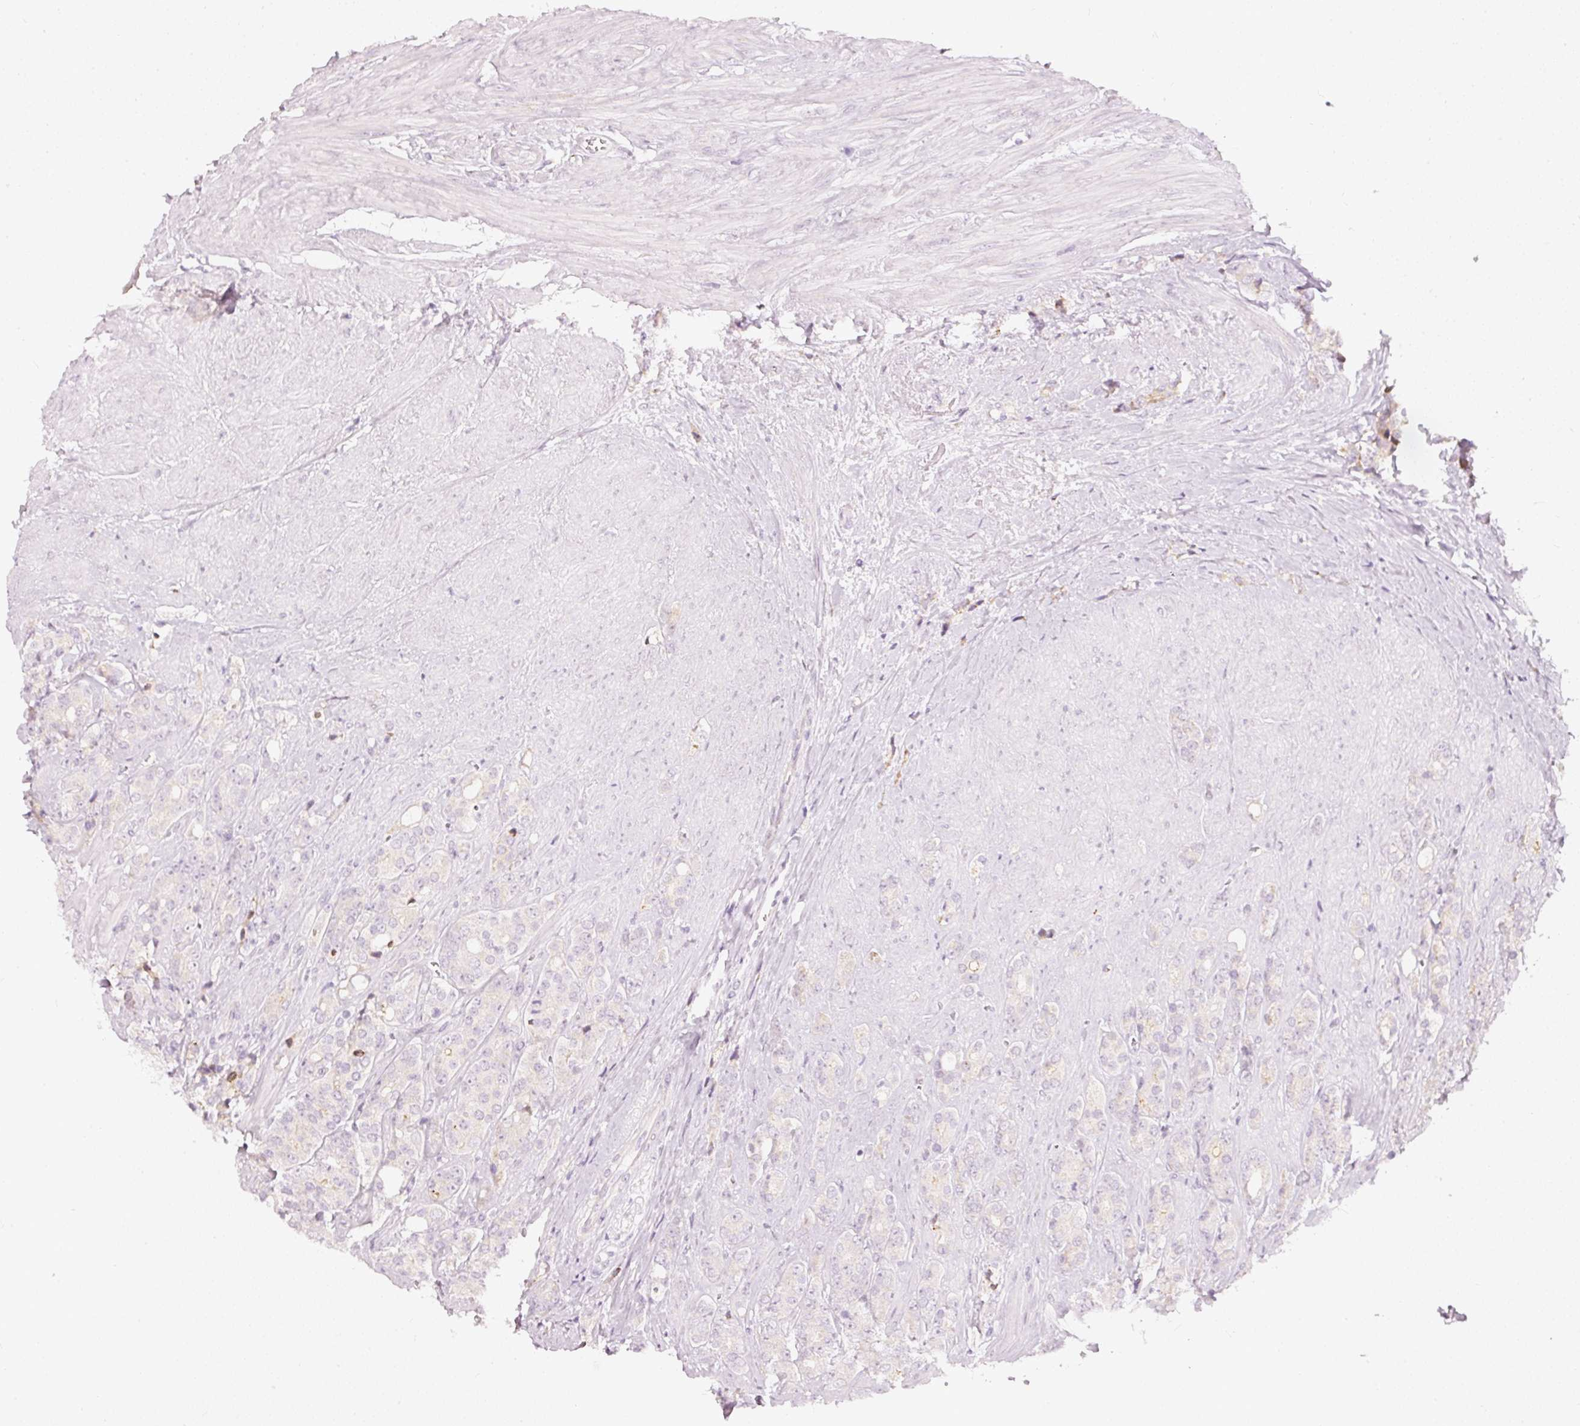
{"staining": {"intensity": "negative", "quantity": "none", "location": "none"}, "tissue": "prostate cancer", "cell_type": "Tumor cells", "image_type": "cancer", "snomed": [{"axis": "morphology", "description": "Adenocarcinoma, High grade"}, {"axis": "topography", "description": "Prostate"}], "caption": "Immunohistochemical staining of human prostate high-grade adenocarcinoma shows no significant staining in tumor cells.", "gene": "RNF39", "patient": {"sex": "male", "age": 62}}